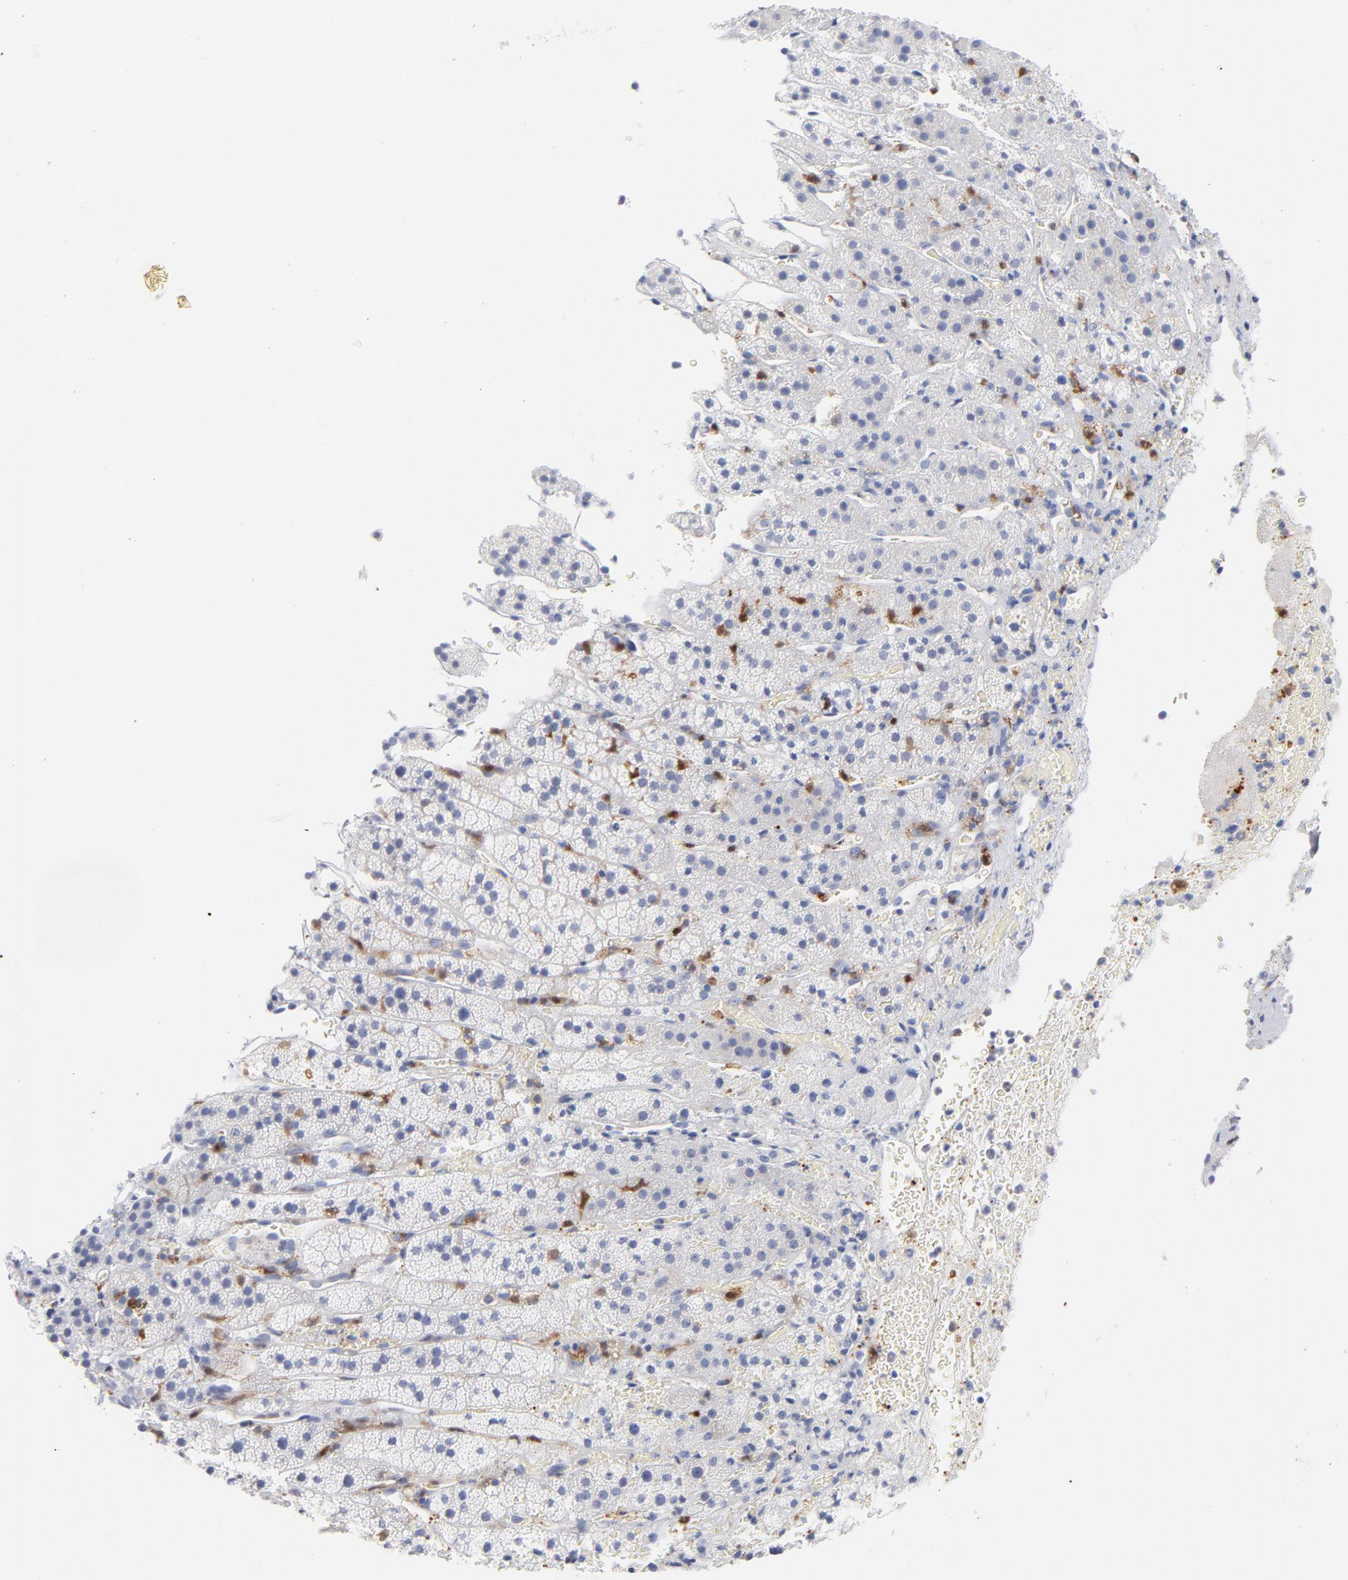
{"staining": {"intensity": "negative", "quantity": "none", "location": "none"}, "tissue": "adrenal gland", "cell_type": "Glandular cells", "image_type": "normal", "snomed": [{"axis": "morphology", "description": "Normal tissue, NOS"}, {"axis": "topography", "description": "Adrenal gland"}], "caption": "Immunohistochemistry micrograph of unremarkable adrenal gland stained for a protein (brown), which shows no positivity in glandular cells.", "gene": "IFIT2", "patient": {"sex": "female", "age": 44}}